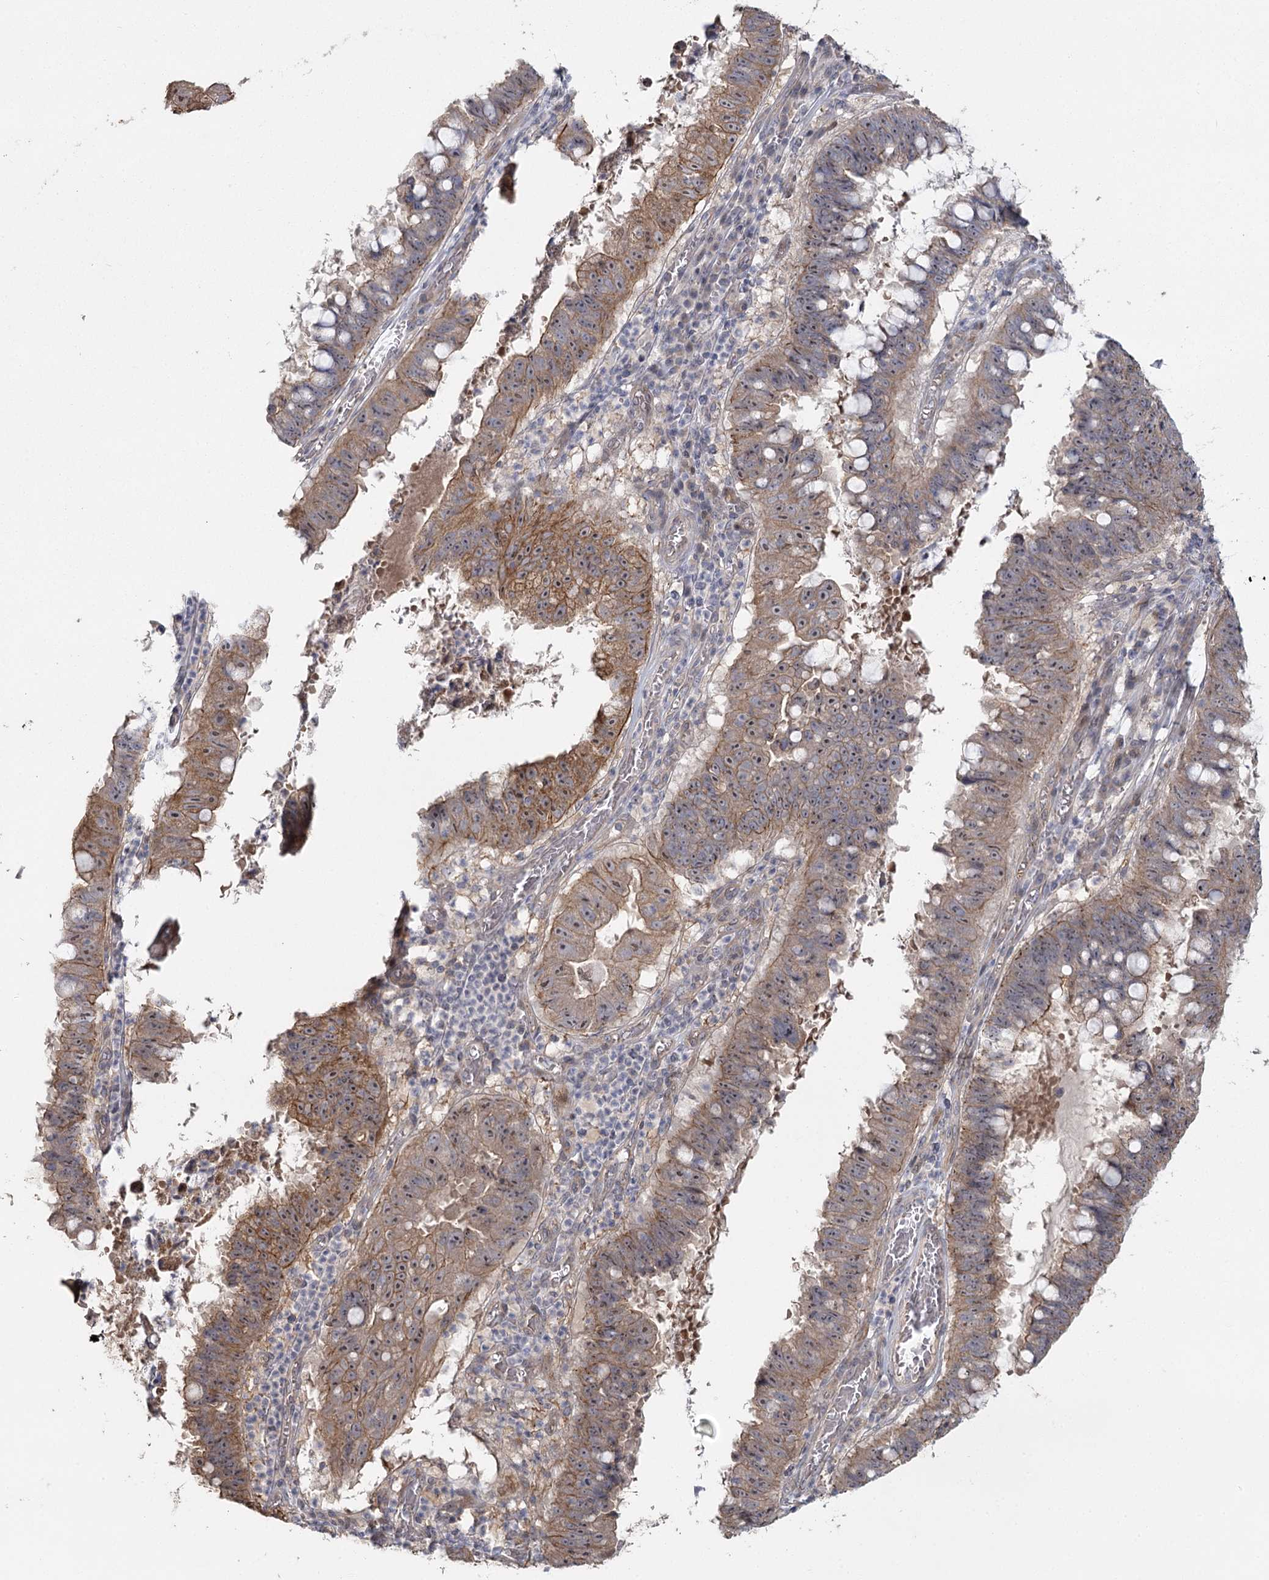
{"staining": {"intensity": "moderate", "quantity": ">75%", "location": "cytoplasmic/membranous,nuclear"}, "tissue": "stomach cancer", "cell_type": "Tumor cells", "image_type": "cancer", "snomed": [{"axis": "morphology", "description": "Adenocarcinoma, NOS"}, {"axis": "topography", "description": "Stomach"}], "caption": "Approximately >75% of tumor cells in human adenocarcinoma (stomach) display moderate cytoplasmic/membranous and nuclear protein staining as visualized by brown immunohistochemical staining.", "gene": "ANGPTL5", "patient": {"sex": "male", "age": 59}}